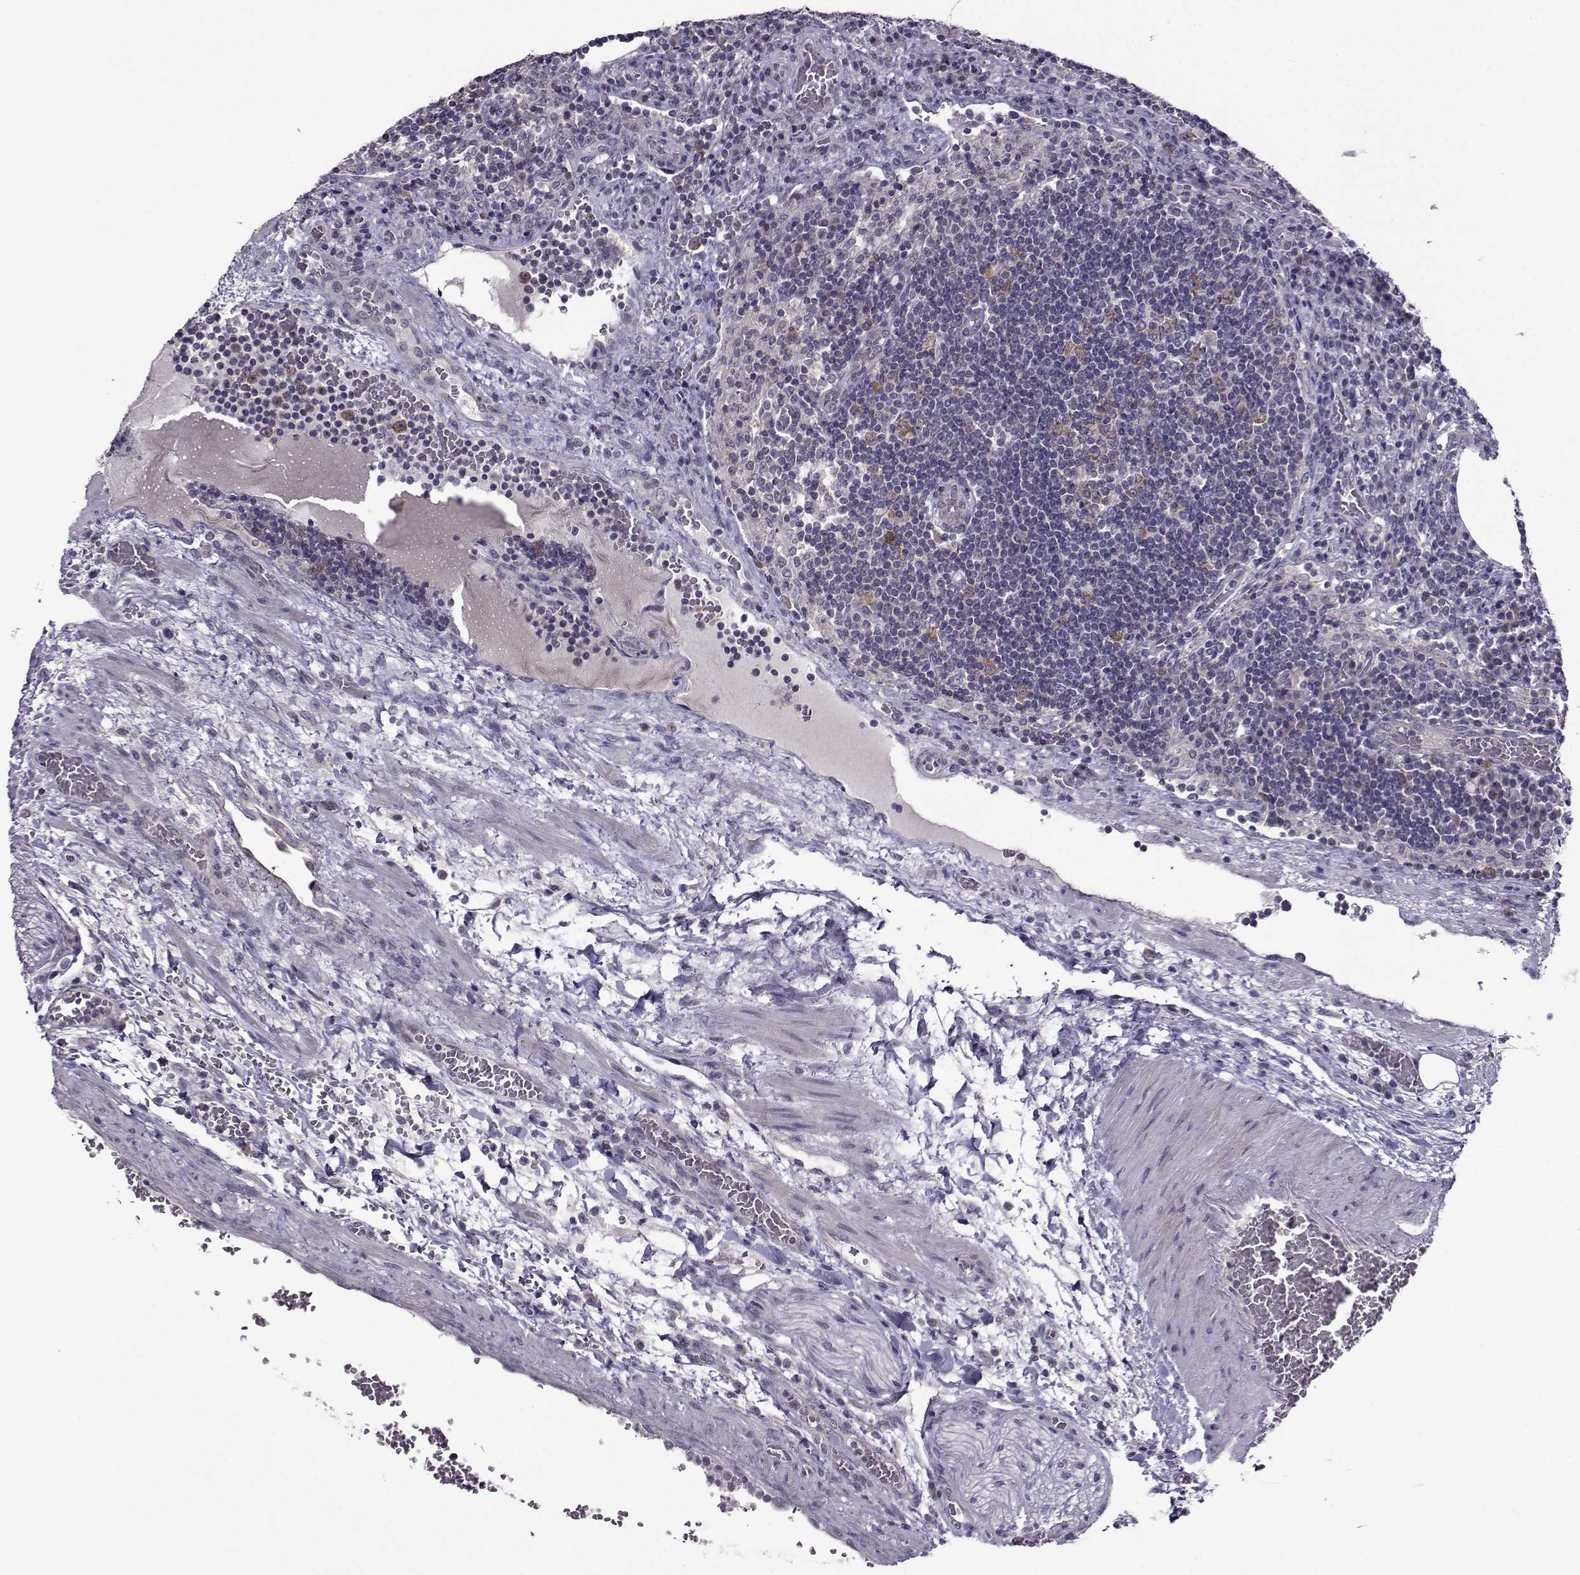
{"staining": {"intensity": "moderate", "quantity": "<25%", "location": "cytoplasmic/membranous"}, "tissue": "lymph node", "cell_type": "Germinal center cells", "image_type": "normal", "snomed": [{"axis": "morphology", "description": "Normal tissue, NOS"}, {"axis": "topography", "description": "Lymph node"}], "caption": "About <25% of germinal center cells in unremarkable lymph node show moderate cytoplasmic/membranous protein expression as visualized by brown immunohistochemical staining.", "gene": "DDX20", "patient": {"sex": "male", "age": 63}}